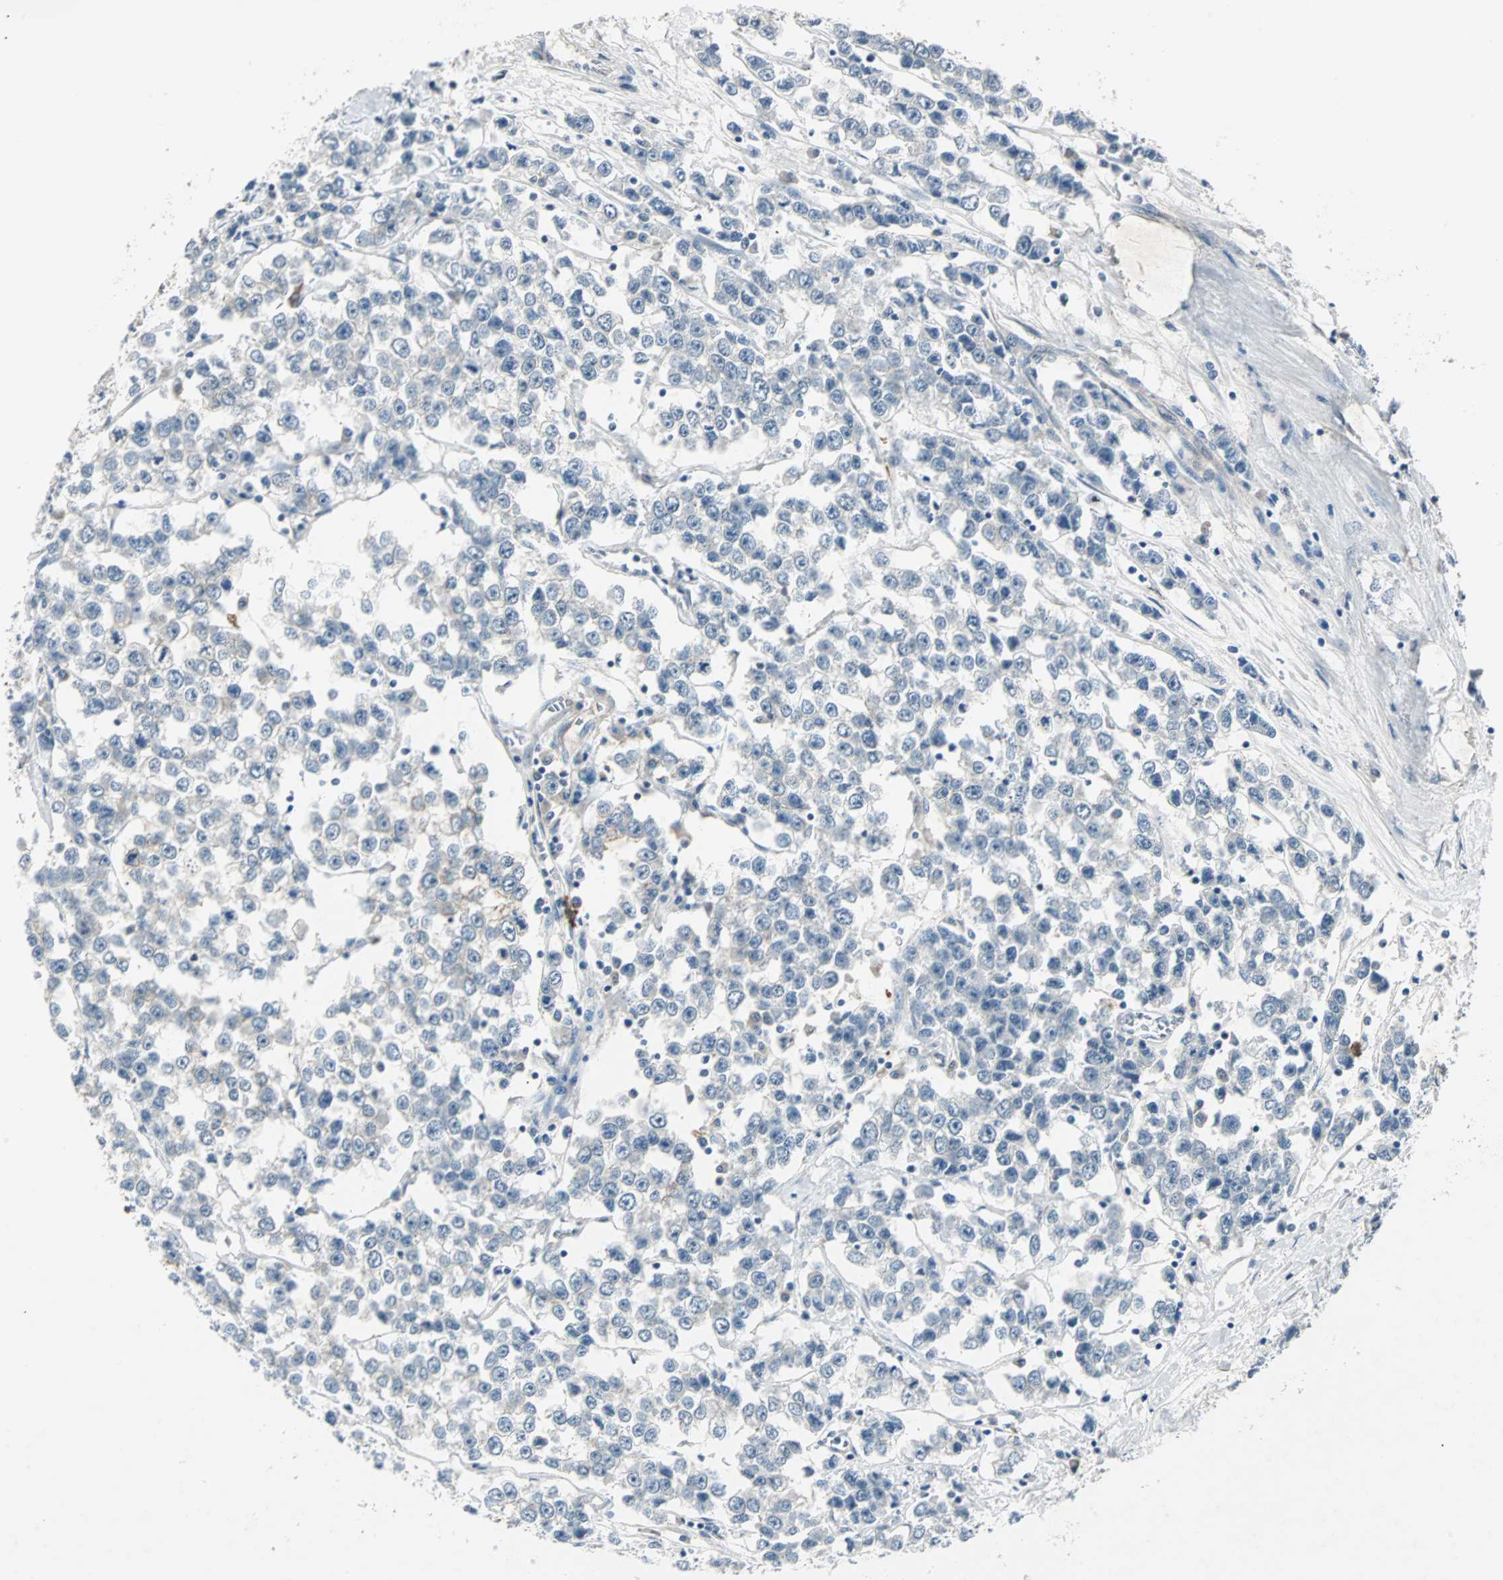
{"staining": {"intensity": "weak", "quantity": "<25%", "location": "cytoplasmic/membranous"}, "tissue": "testis cancer", "cell_type": "Tumor cells", "image_type": "cancer", "snomed": [{"axis": "morphology", "description": "Seminoma, NOS"}, {"axis": "morphology", "description": "Carcinoma, Embryonal, NOS"}, {"axis": "topography", "description": "Testis"}], "caption": "A photomicrograph of testis embryonal carcinoma stained for a protein exhibits no brown staining in tumor cells.", "gene": "CMC2", "patient": {"sex": "male", "age": 52}}